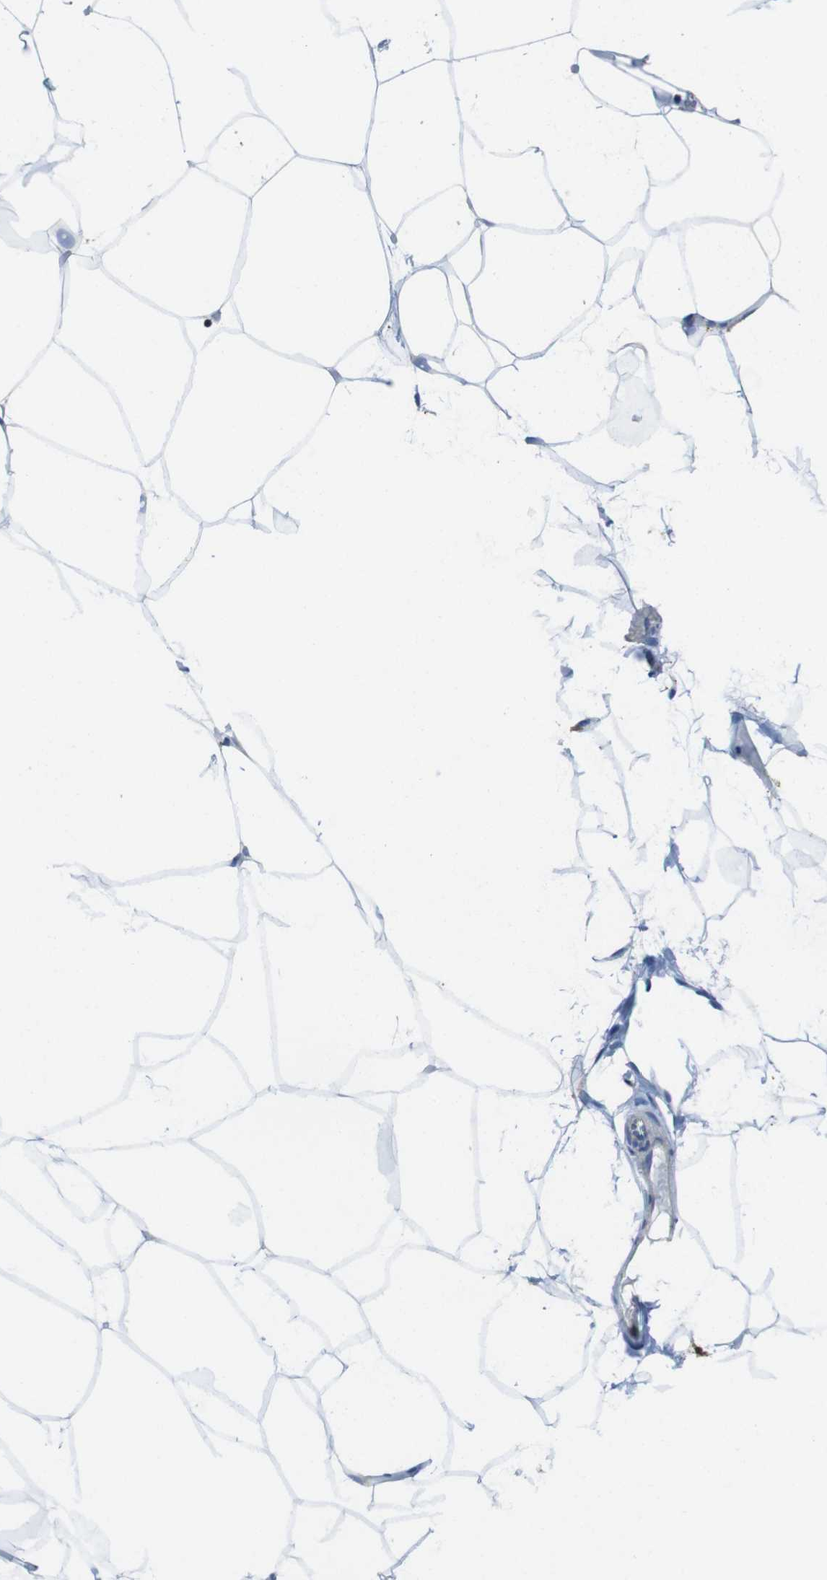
{"staining": {"intensity": "negative", "quantity": "none", "location": "none"}, "tissue": "adipose tissue", "cell_type": "Adipocytes", "image_type": "normal", "snomed": [{"axis": "morphology", "description": "Normal tissue, NOS"}, {"axis": "topography", "description": "Breast"}, {"axis": "topography", "description": "Adipose tissue"}], "caption": "An immunohistochemistry (IHC) photomicrograph of unremarkable adipose tissue is shown. There is no staining in adipocytes of adipose tissue.", "gene": "CLMN", "patient": {"sex": "female", "age": 25}}